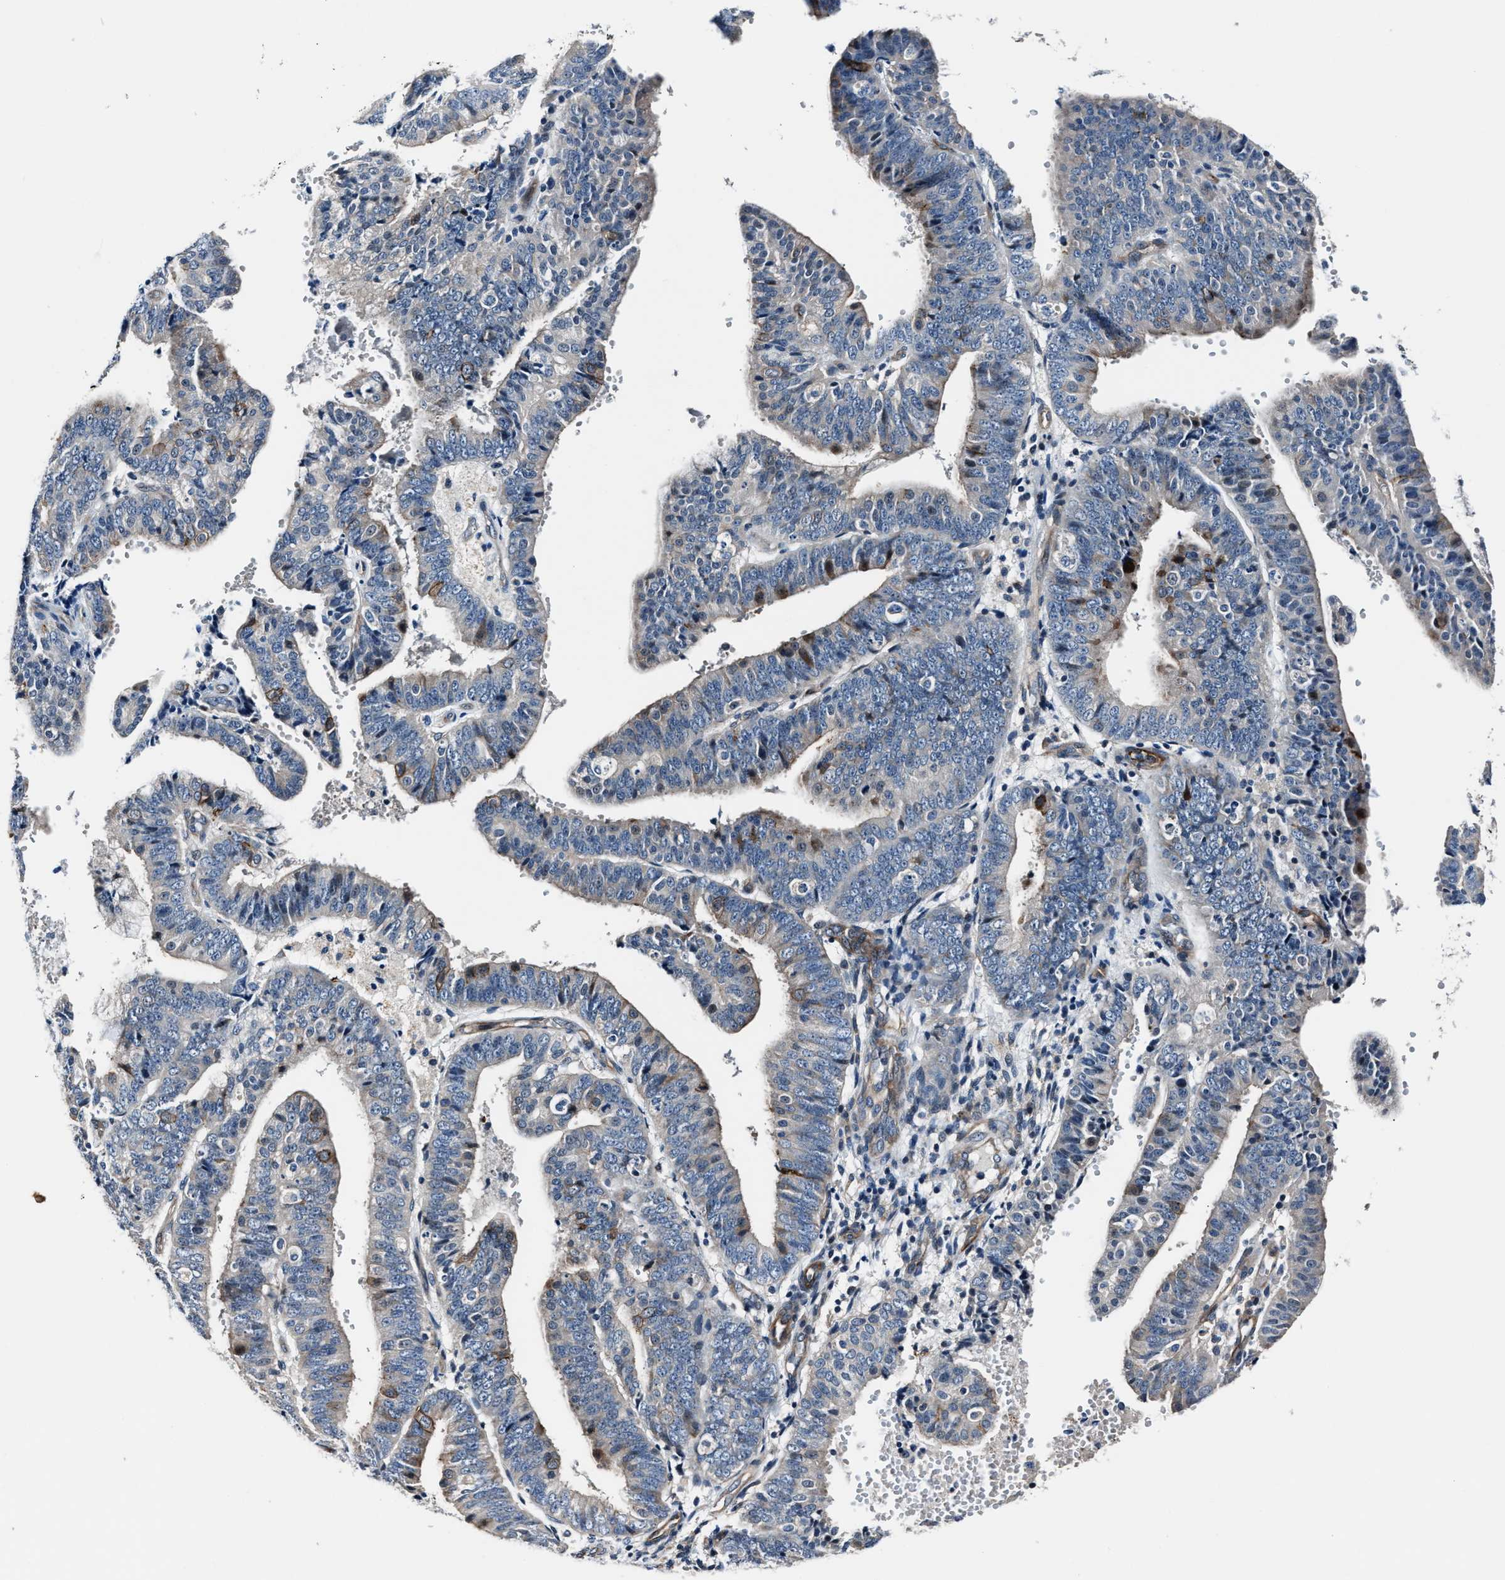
{"staining": {"intensity": "moderate", "quantity": "<25%", "location": "cytoplasmic/membranous"}, "tissue": "endometrial cancer", "cell_type": "Tumor cells", "image_type": "cancer", "snomed": [{"axis": "morphology", "description": "Adenocarcinoma, NOS"}, {"axis": "topography", "description": "Endometrium"}], "caption": "Immunohistochemistry micrograph of human adenocarcinoma (endometrial) stained for a protein (brown), which exhibits low levels of moderate cytoplasmic/membranous staining in about <25% of tumor cells.", "gene": "MPDZ", "patient": {"sex": "female", "age": 63}}